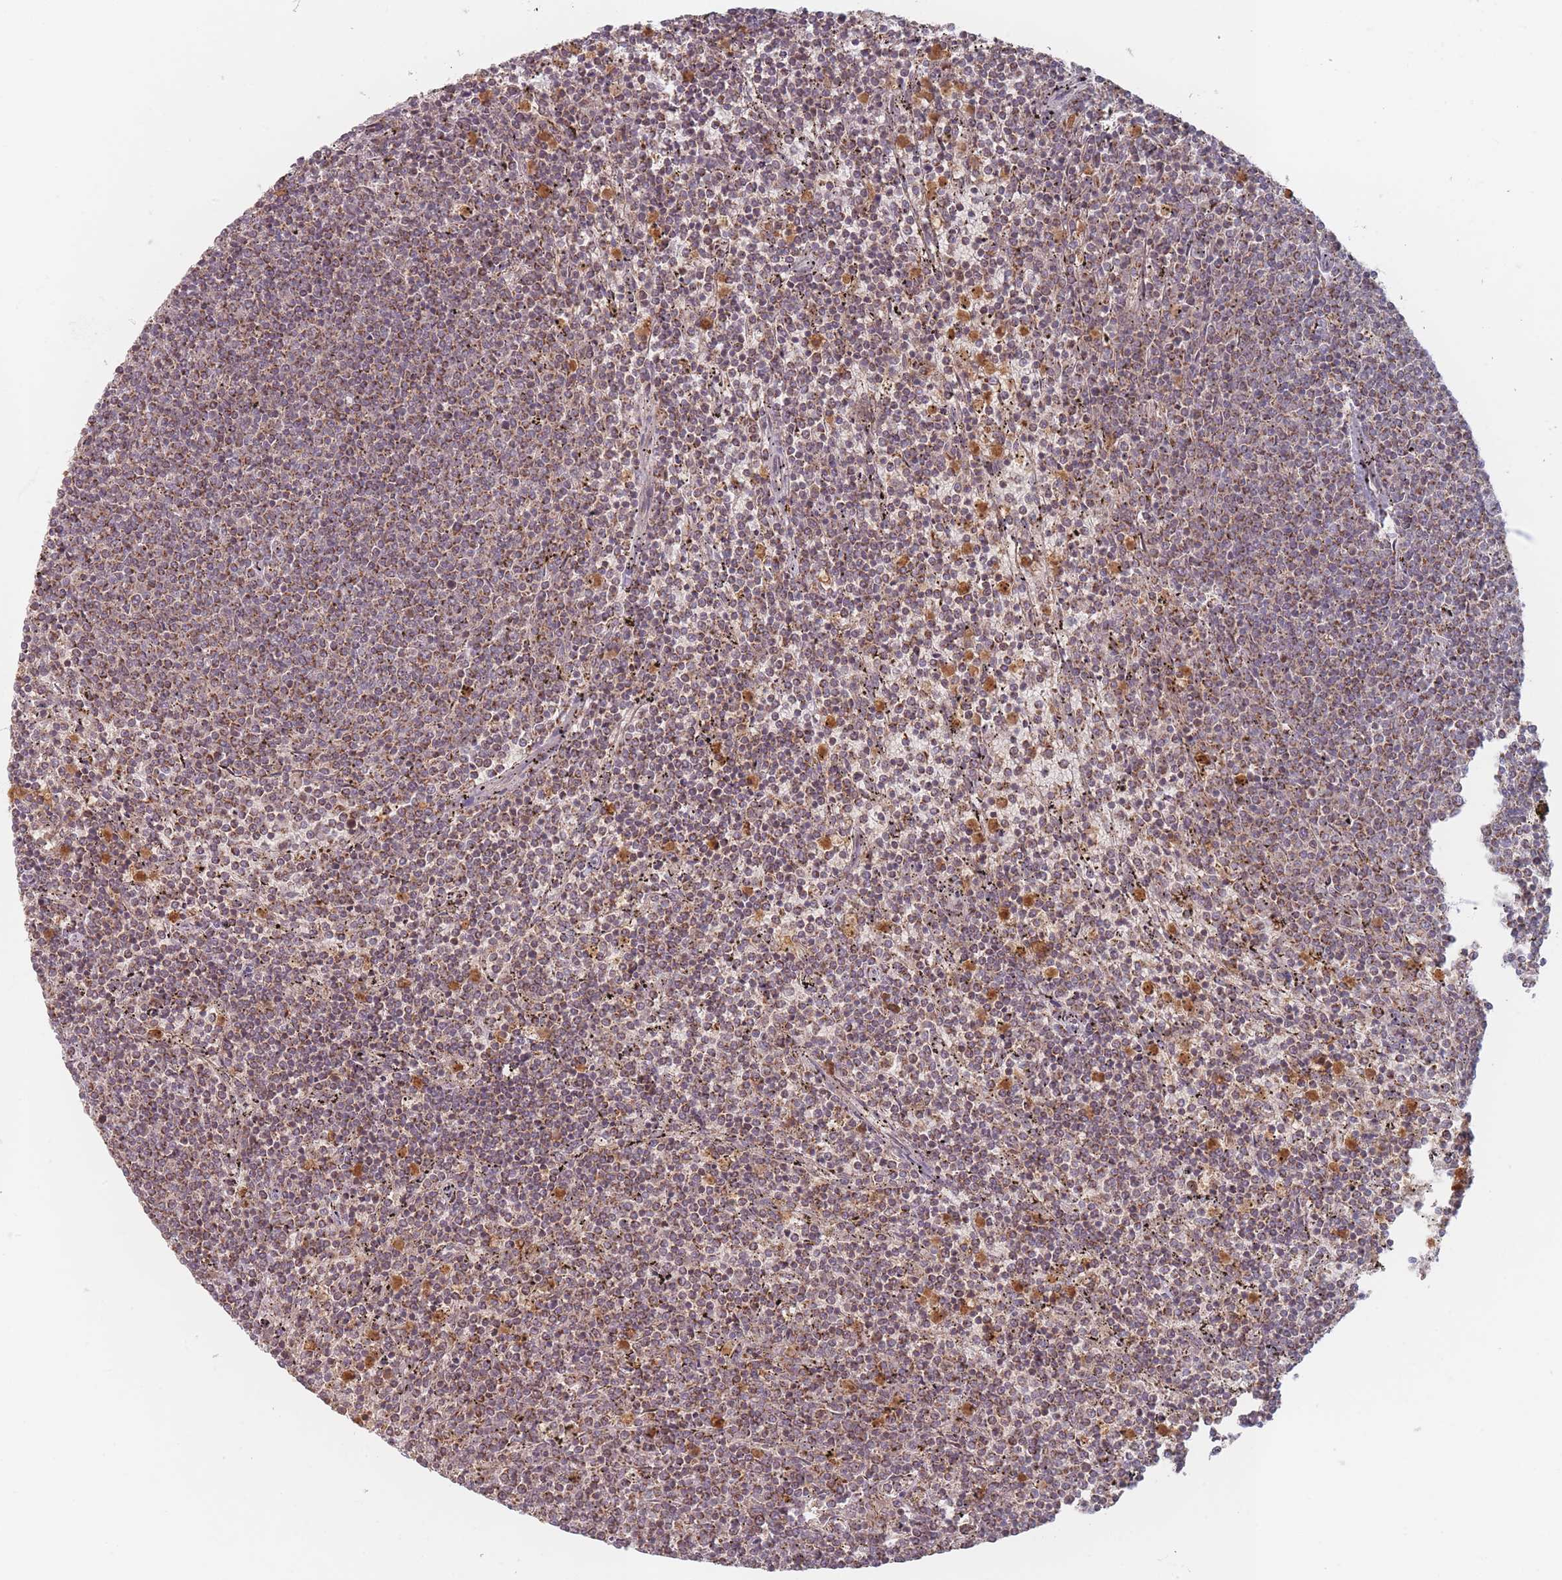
{"staining": {"intensity": "weak", "quantity": "25%-75%", "location": "cytoplasmic/membranous"}, "tissue": "lymphoma", "cell_type": "Tumor cells", "image_type": "cancer", "snomed": [{"axis": "morphology", "description": "Malignant lymphoma, non-Hodgkin's type, Low grade"}, {"axis": "topography", "description": "Spleen"}], "caption": "Low-grade malignant lymphoma, non-Hodgkin's type stained with a protein marker exhibits weak staining in tumor cells.", "gene": "OR2M4", "patient": {"sex": "female", "age": 50}}